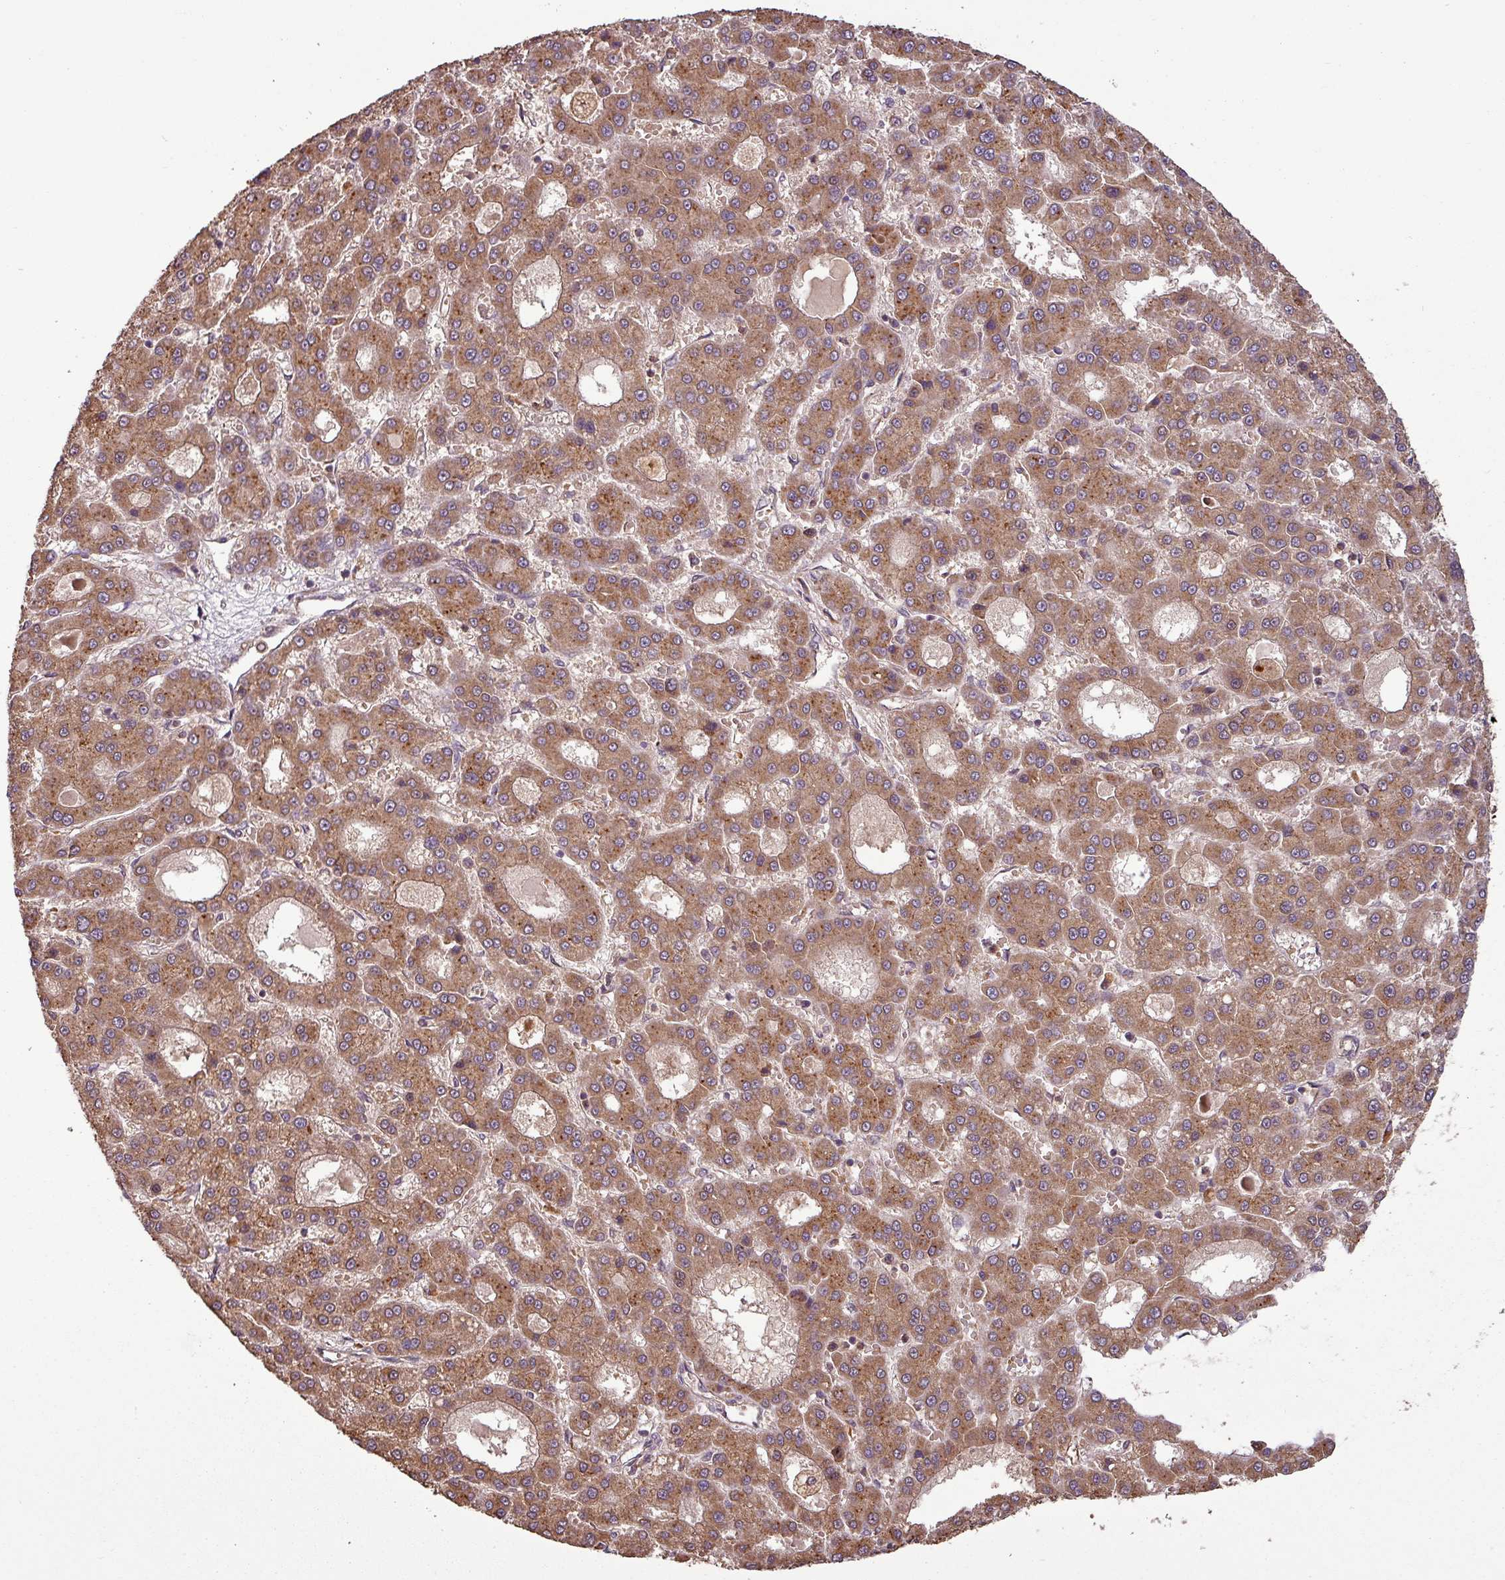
{"staining": {"intensity": "moderate", "quantity": ">75%", "location": "cytoplasmic/membranous"}, "tissue": "liver cancer", "cell_type": "Tumor cells", "image_type": "cancer", "snomed": [{"axis": "morphology", "description": "Carcinoma, Hepatocellular, NOS"}, {"axis": "topography", "description": "Liver"}], "caption": "IHC micrograph of neoplastic tissue: liver hepatocellular carcinoma stained using immunohistochemistry shows medium levels of moderate protein expression localized specifically in the cytoplasmic/membranous of tumor cells, appearing as a cytoplasmic/membranous brown color.", "gene": "NT5C3A", "patient": {"sex": "male", "age": 70}}